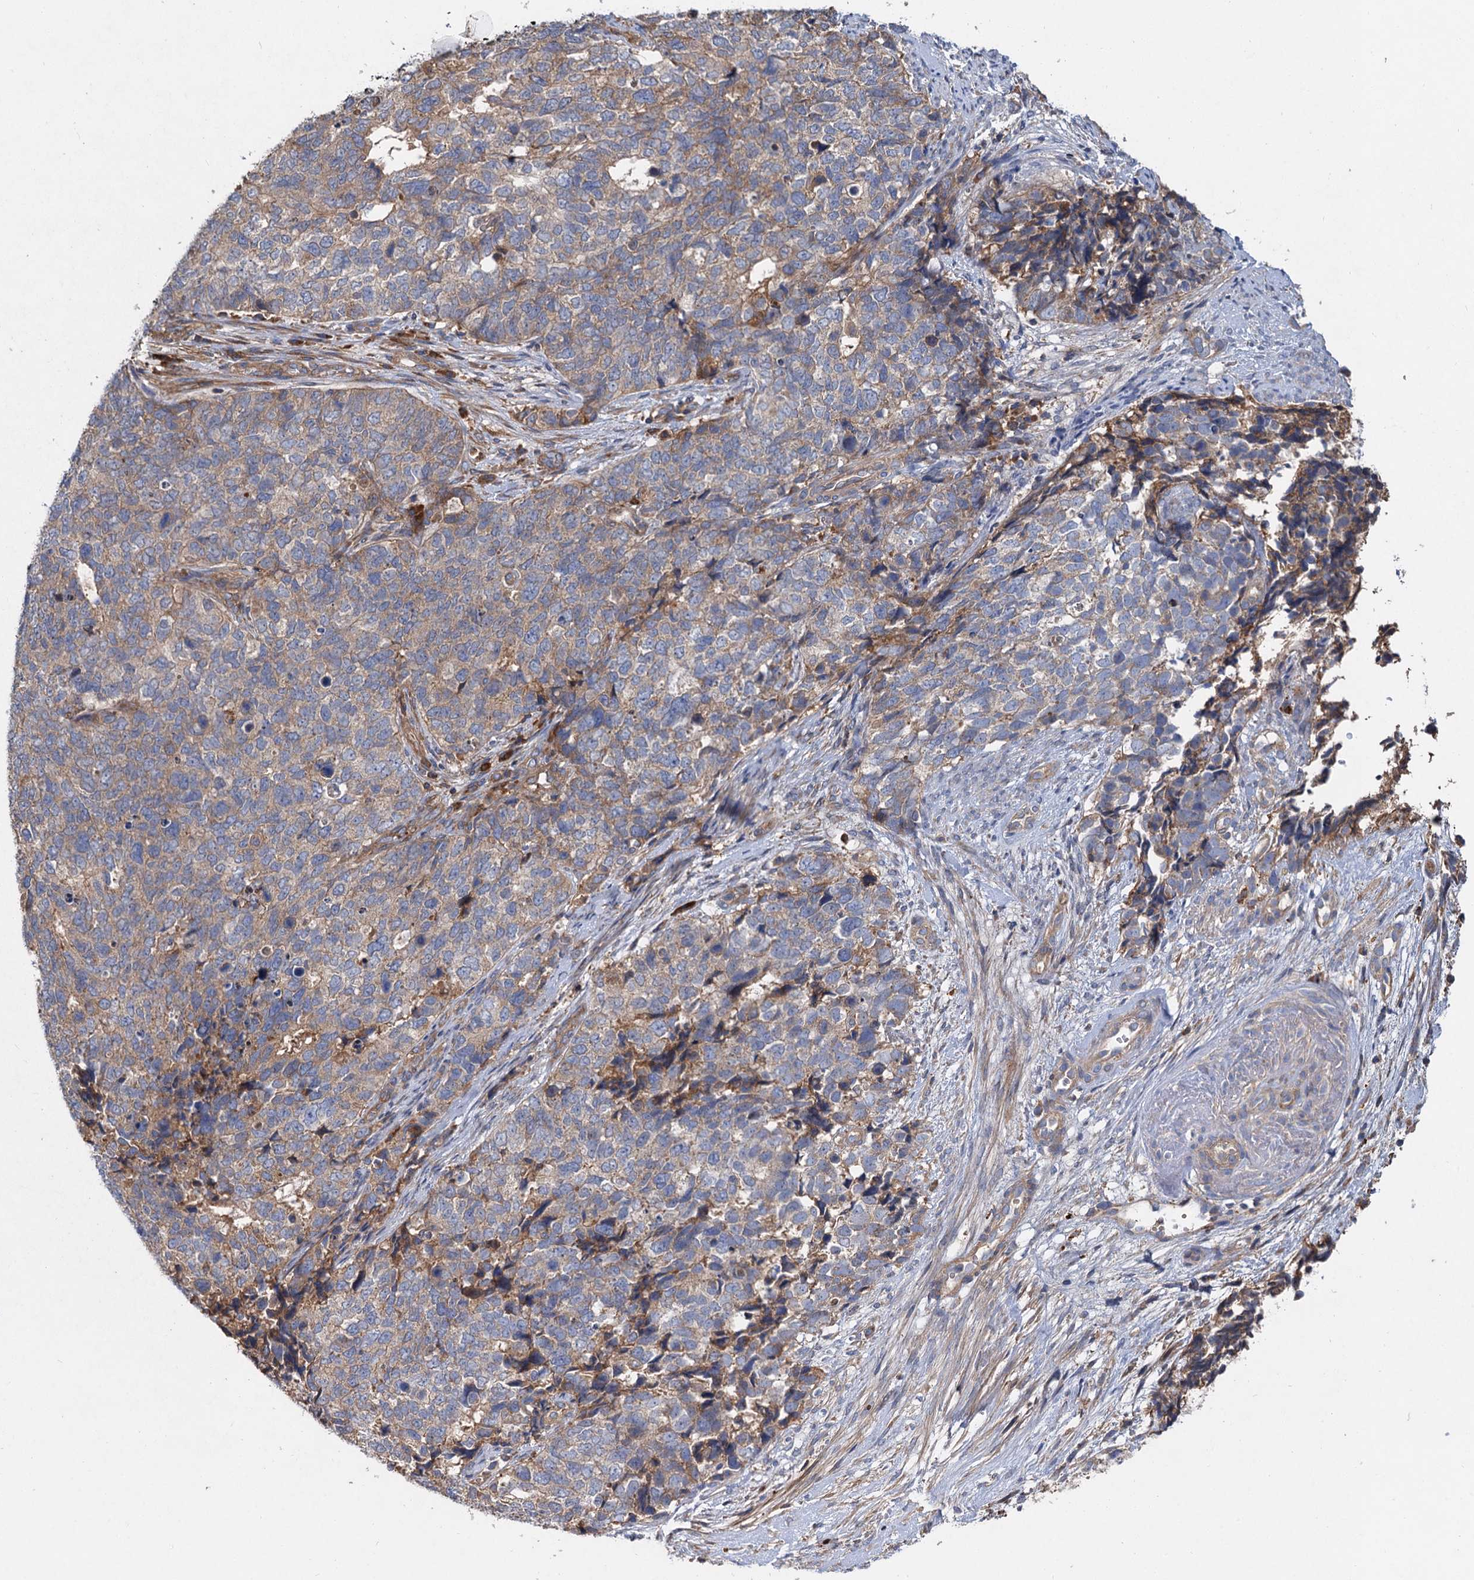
{"staining": {"intensity": "moderate", "quantity": "25%-75%", "location": "cytoplasmic/membranous"}, "tissue": "cervical cancer", "cell_type": "Tumor cells", "image_type": "cancer", "snomed": [{"axis": "morphology", "description": "Squamous cell carcinoma, NOS"}, {"axis": "topography", "description": "Cervix"}], "caption": "Approximately 25%-75% of tumor cells in human cervical squamous cell carcinoma demonstrate moderate cytoplasmic/membranous protein staining as visualized by brown immunohistochemical staining.", "gene": "ALKBH7", "patient": {"sex": "female", "age": 63}}